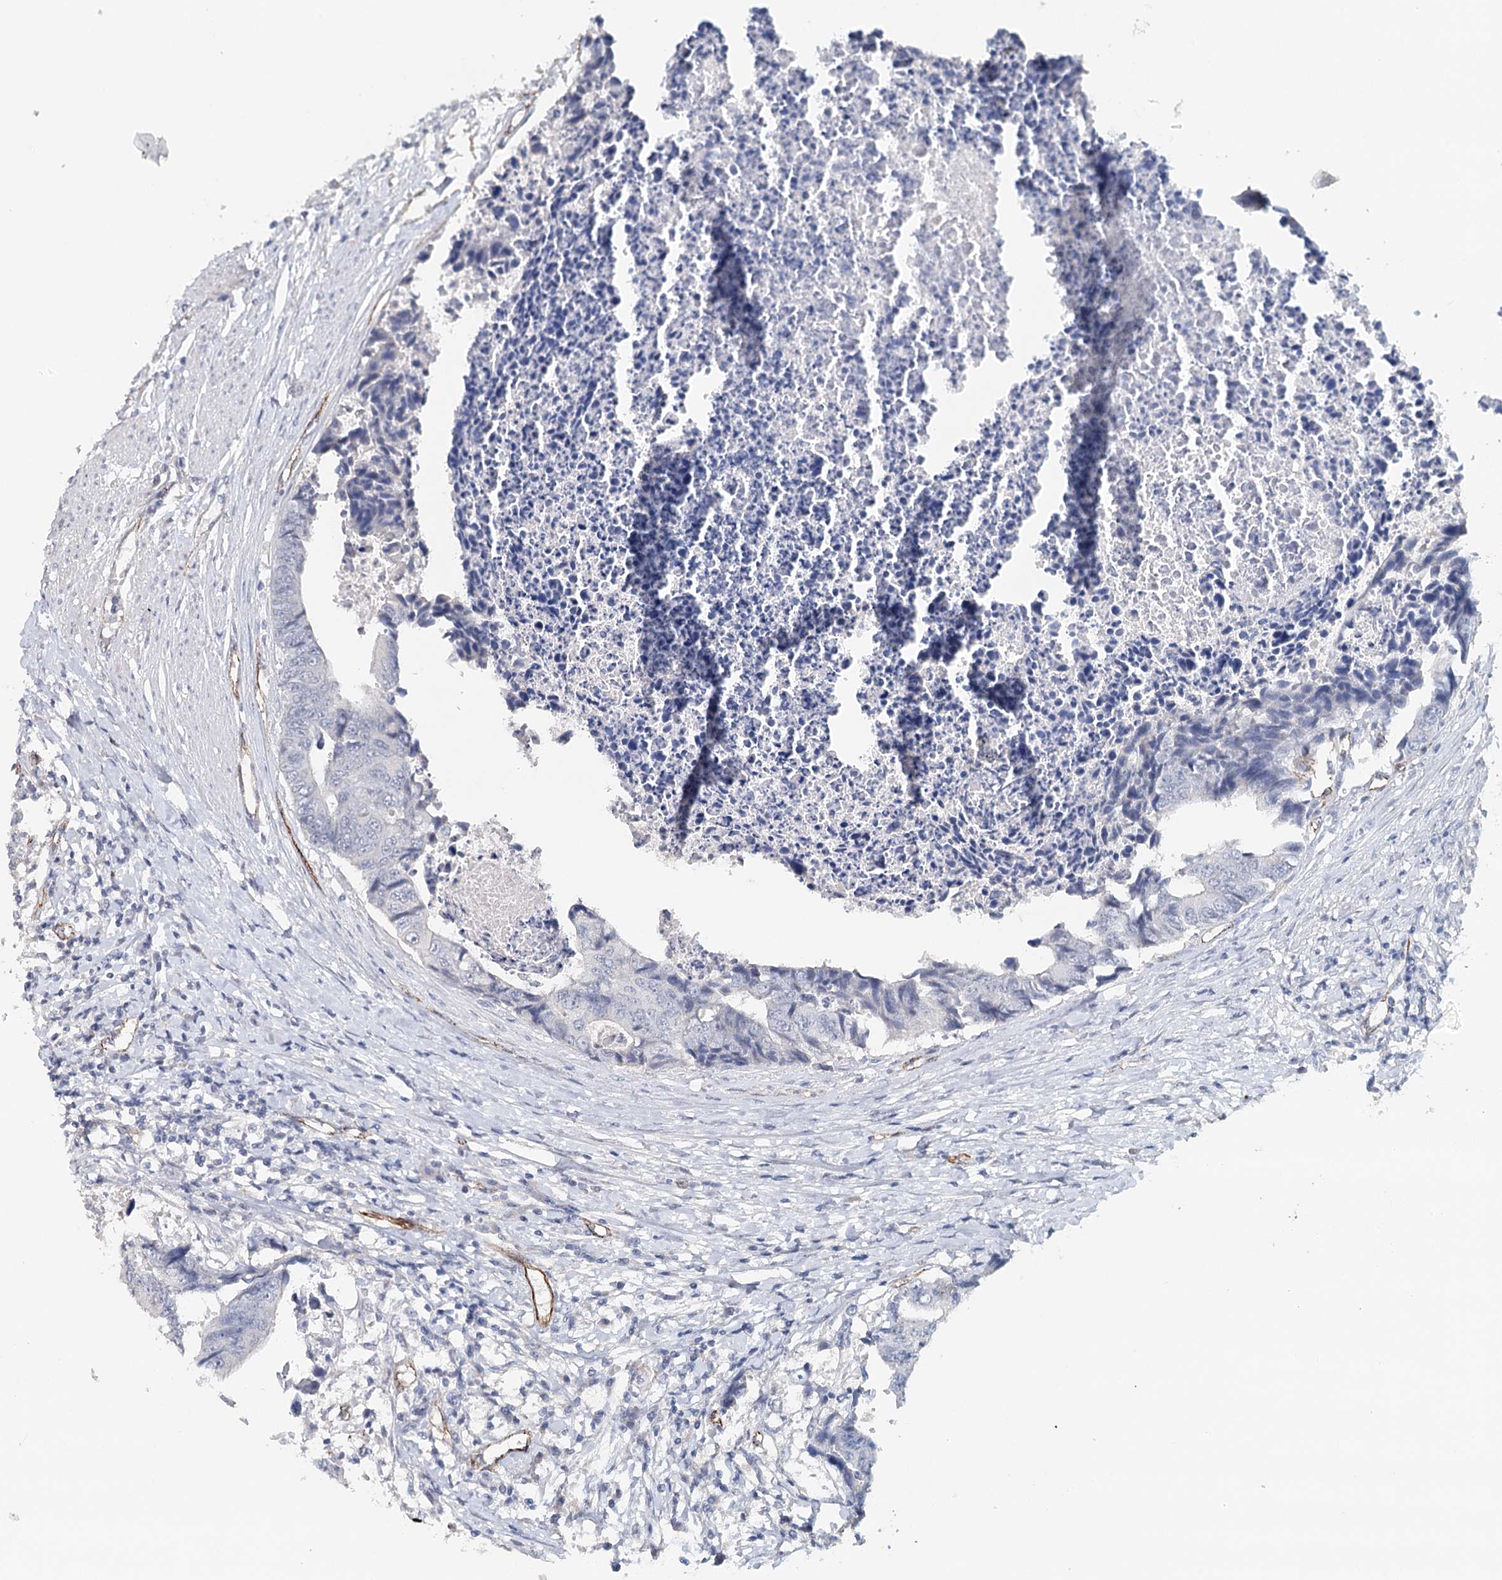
{"staining": {"intensity": "negative", "quantity": "none", "location": "none"}, "tissue": "colorectal cancer", "cell_type": "Tumor cells", "image_type": "cancer", "snomed": [{"axis": "morphology", "description": "Adenocarcinoma, NOS"}, {"axis": "topography", "description": "Rectum"}], "caption": "Immunohistochemistry (IHC) micrograph of neoplastic tissue: human adenocarcinoma (colorectal) stained with DAB exhibits no significant protein expression in tumor cells.", "gene": "SYNPO", "patient": {"sex": "male", "age": 84}}